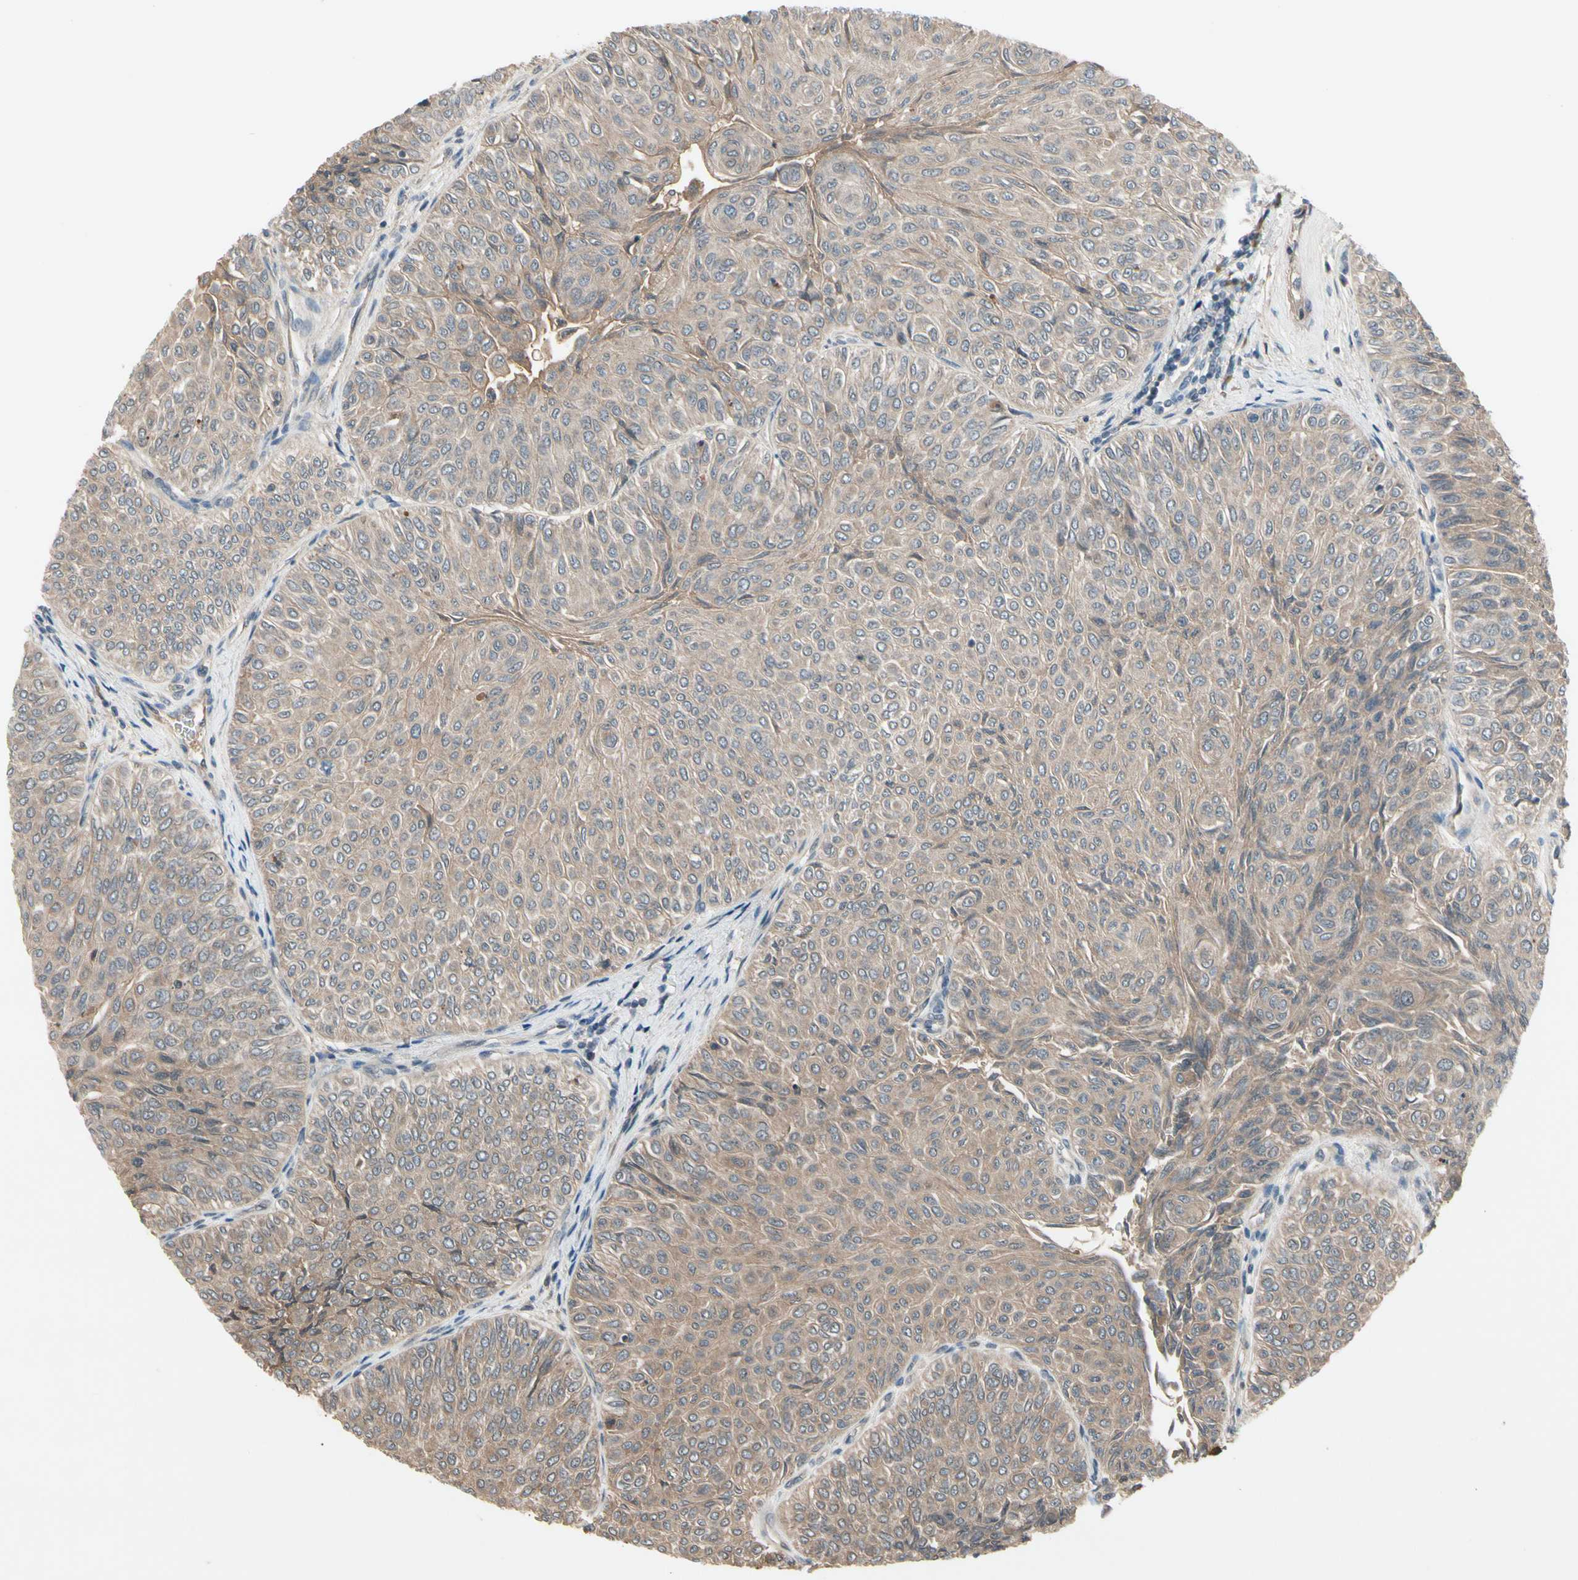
{"staining": {"intensity": "weak", "quantity": ">75%", "location": "cytoplasmic/membranous"}, "tissue": "urothelial cancer", "cell_type": "Tumor cells", "image_type": "cancer", "snomed": [{"axis": "morphology", "description": "Urothelial carcinoma, Low grade"}, {"axis": "topography", "description": "Urinary bladder"}], "caption": "Immunohistochemistry (IHC) photomicrograph of neoplastic tissue: low-grade urothelial carcinoma stained using IHC exhibits low levels of weak protein expression localized specifically in the cytoplasmic/membranous of tumor cells, appearing as a cytoplasmic/membranous brown color.", "gene": "NSF", "patient": {"sex": "male", "age": 78}}